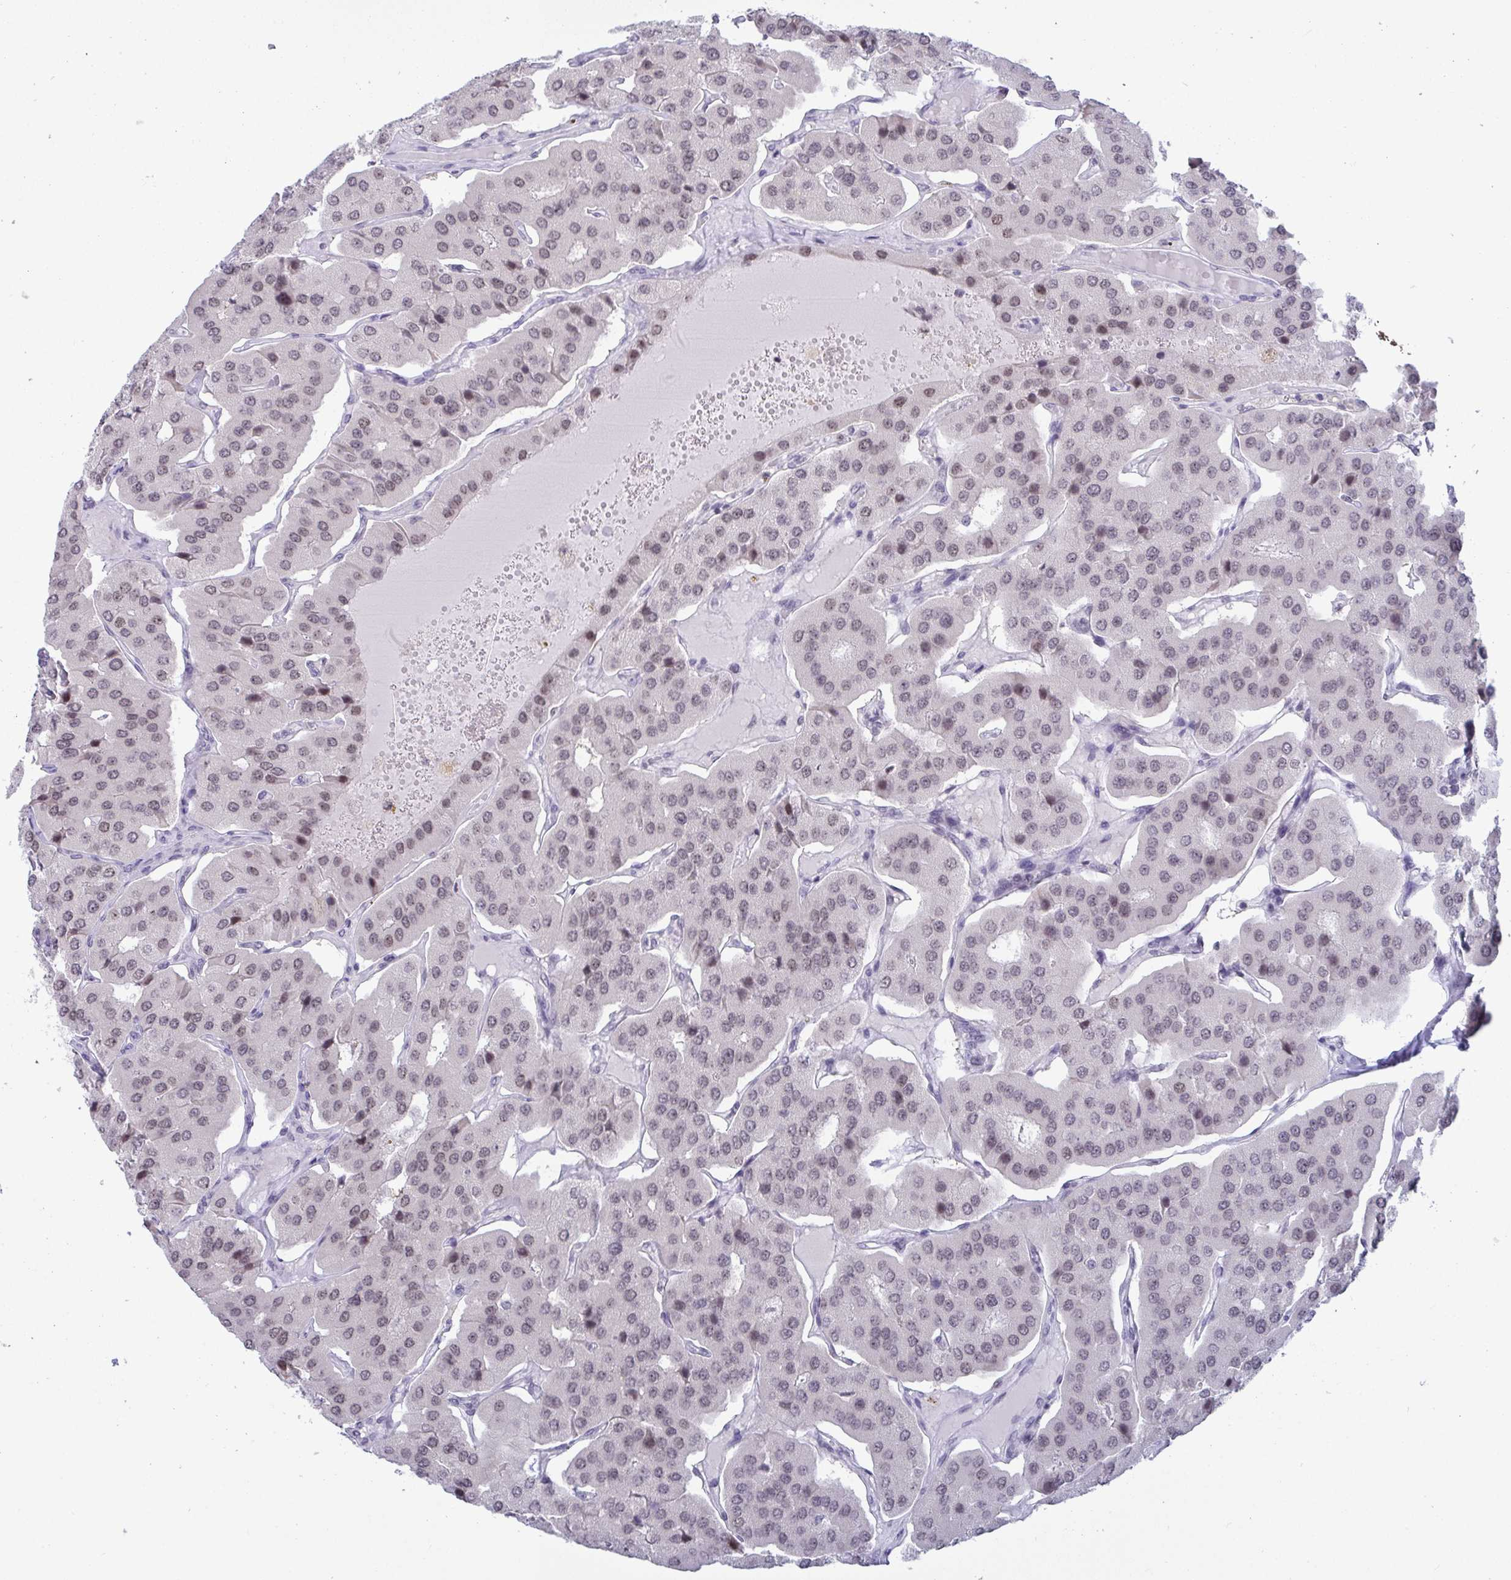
{"staining": {"intensity": "weak", "quantity": "25%-75%", "location": "nuclear"}, "tissue": "parathyroid gland", "cell_type": "Glandular cells", "image_type": "normal", "snomed": [{"axis": "morphology", "description": "Normal tissue, NOS"}, {"axis": "morphology", "description": "Adenoma, NOS"}, {"axis": "topography", "description": "Parathyroid gland"}], "caption": "Approximately 25%-75% of glandular cells in benign parathyroid gland reveal weak nuclear protein positivity as visualized by brown immunohistochemical staining.", "gene": "SUPT16H", "patient": {"sex": "female", "age": 86}}